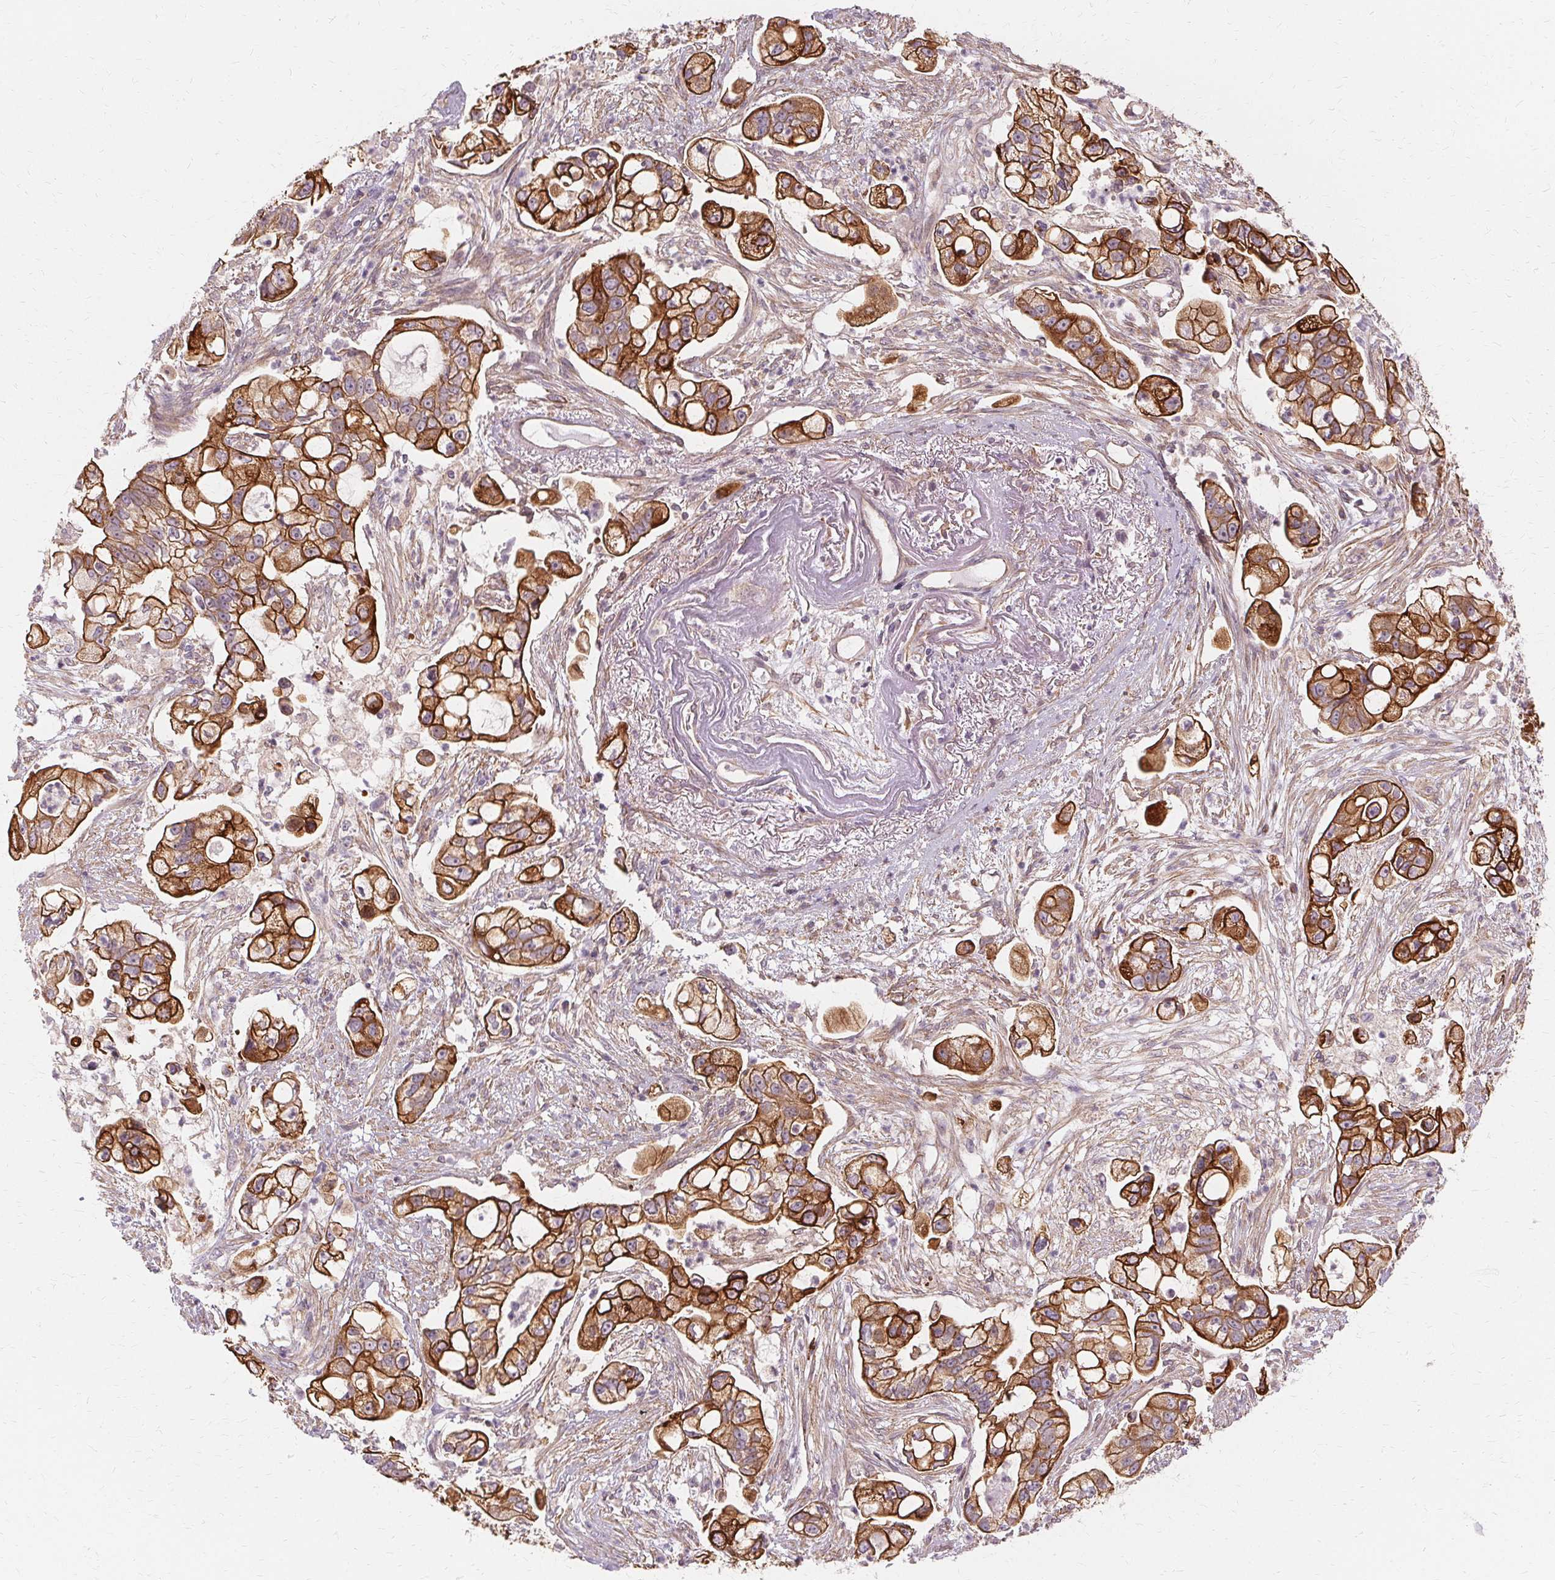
{"staining": {"intensity": "moderate", "quantity": ">75%", "location": "cytoplasmic/membranous"}, "tissue": "pancreatic cancer", "cell_type": "Tumor cells", "image_type": "cancer", "snomed": [{"axis": "morphology", "description": "Adenocarcinoma, NOS"}, {"axis": "topography", "description": "Pancreas"}], "caption": "Immunohistochemical staining of pancreatic cancer (adenocarcinoma) displays medium levels of moderate cytoplasmic/membranous protein staining in about >75% of tumor cells. (DAB (3,3'-diaminobenzidine) = brown stain, brightfield microscopy at high magnification).", "gene": "USP8", "patient": {"sex": "female", "age": 69}}